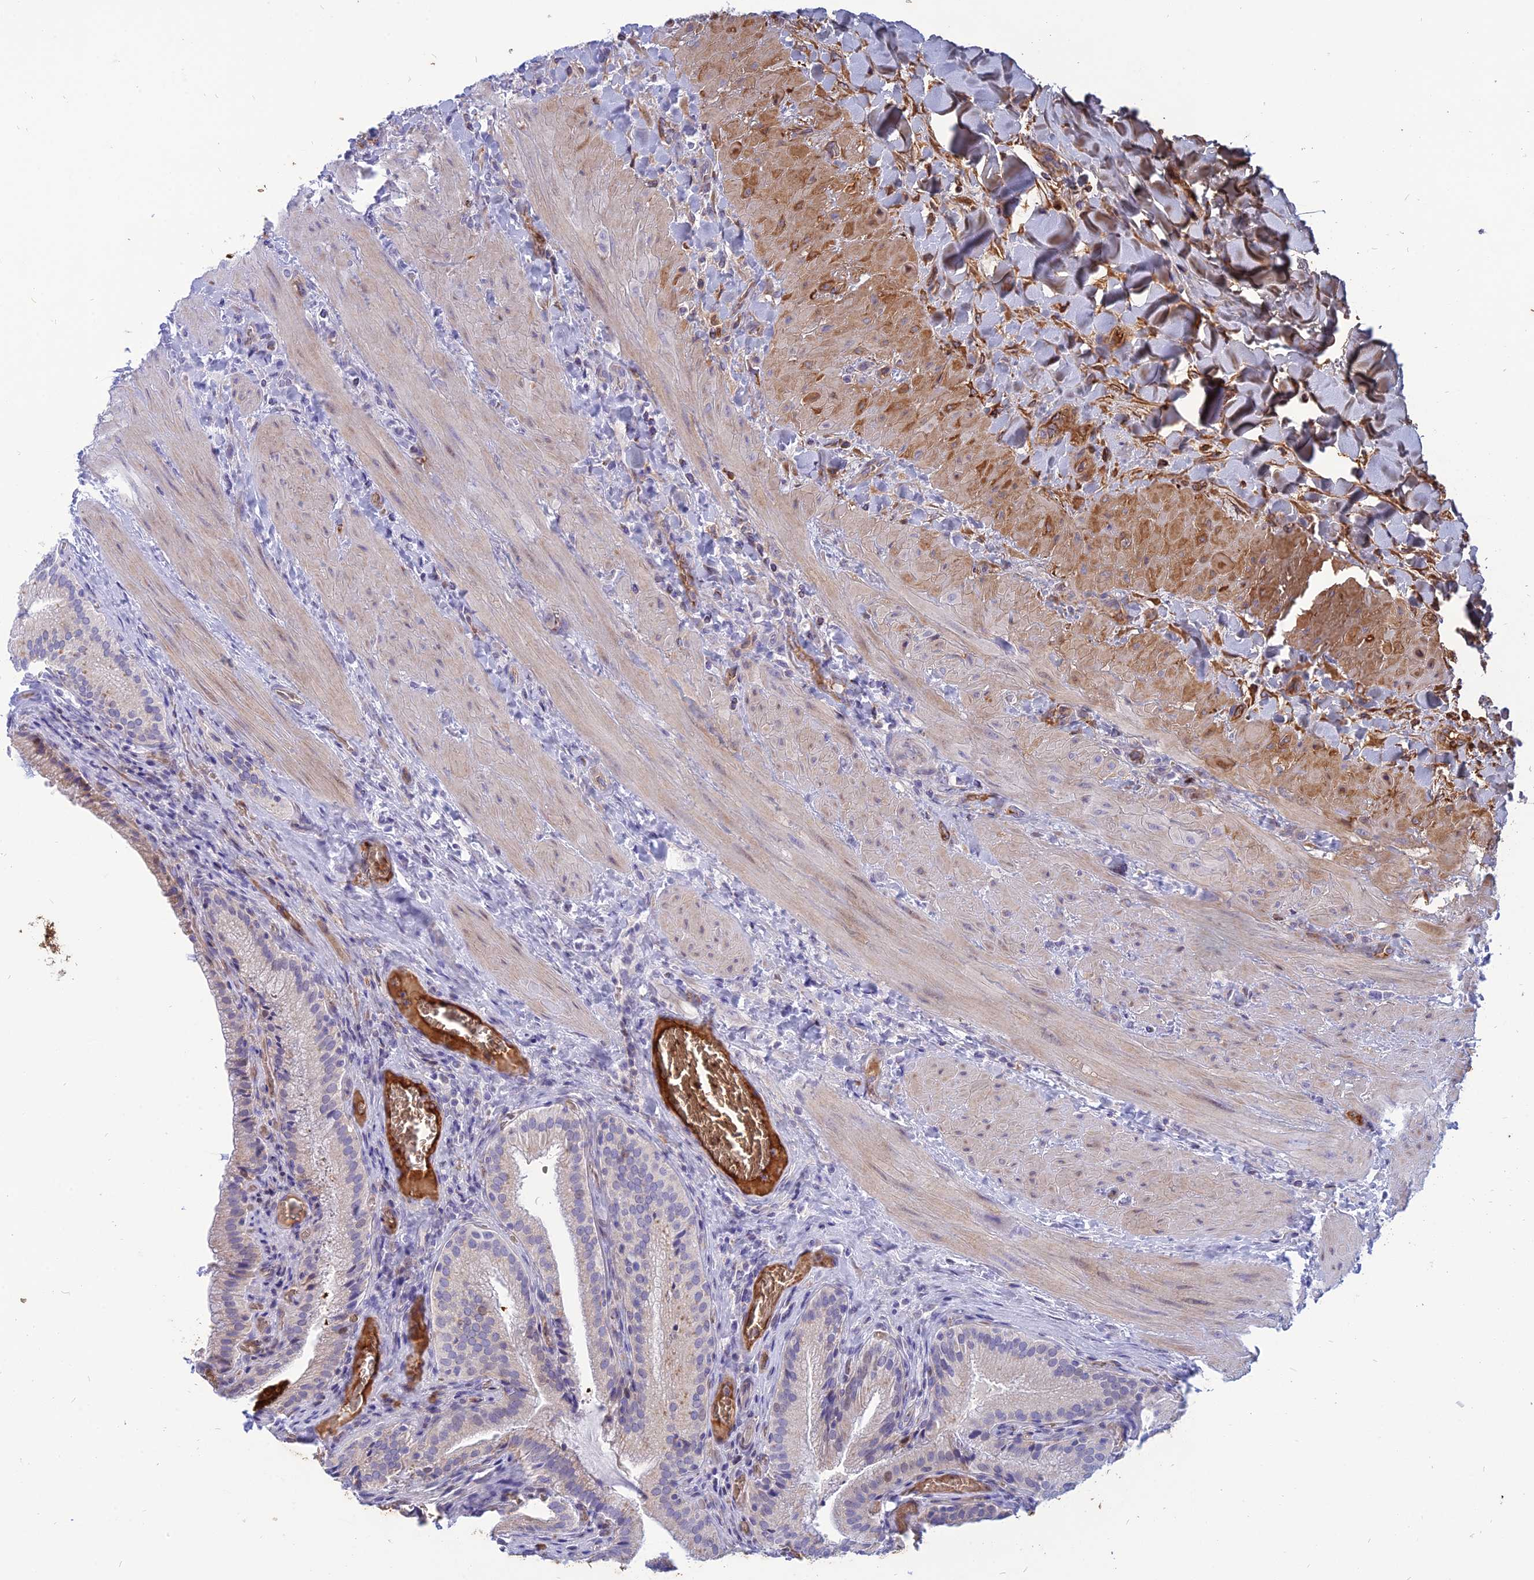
{"staining": {"intensity": "strong", "quantity": "<25%", "location": "cytoplasmic/membranous"}, "tissue": "gallbladder", "cell_type": "Glandular cells", "image_type": "normal", "snomed": [{"axis": "morphology", "description": "Normal tissue, NOS"}, {"axis": "topography", "description": "Gallbladder"}], "caption": "Immunohistochemical staining of benign gallbladder reveals medium levels of strong cytoplasmic/membranous positivity in about <25% of glandular cells.", "gene": "HHAT", "patient": {"sex": "male", "age": 24}}